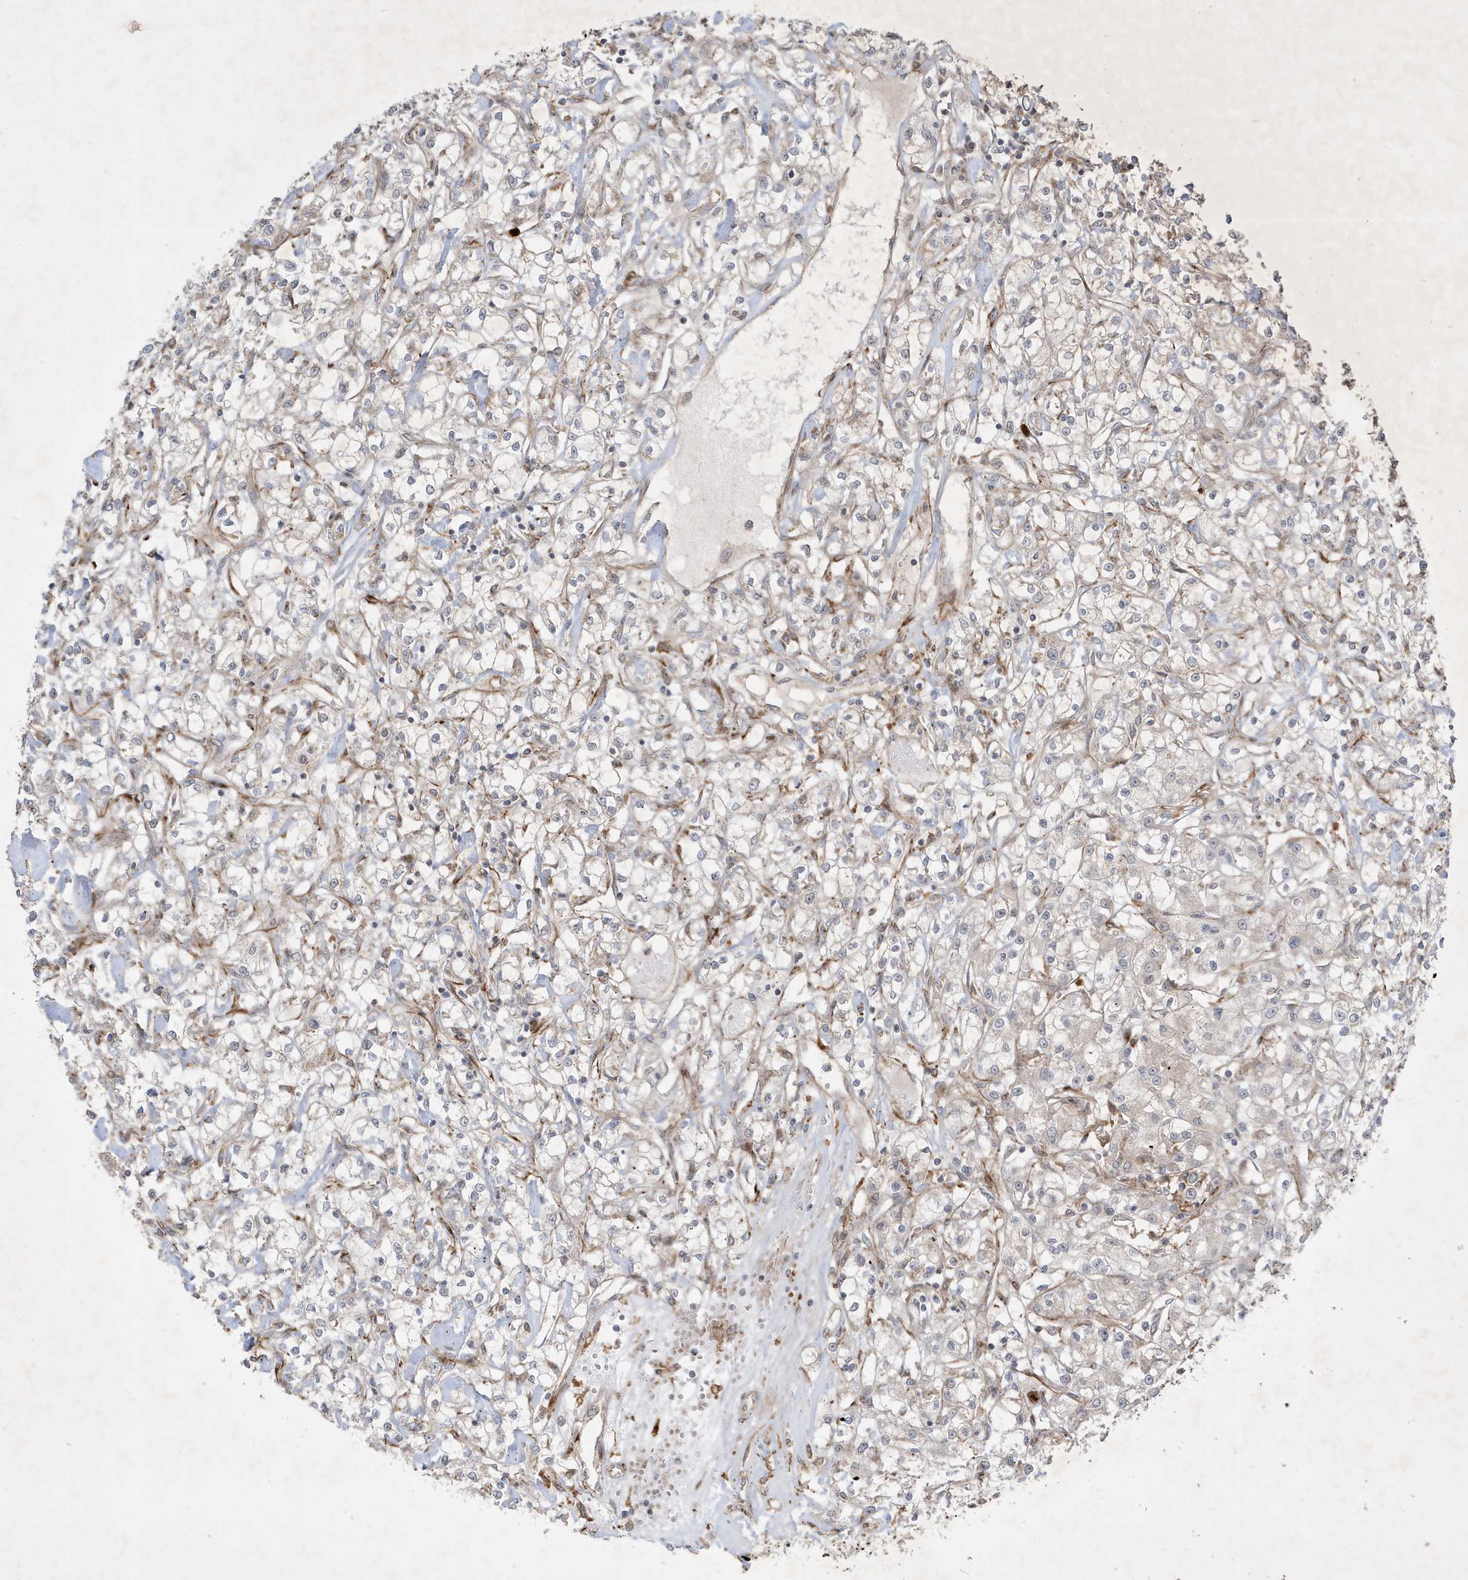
{"staining": {"intensity": "negative", "quantity": "none", "location": "none"}, "tissue": "renal cancer", "cell_type": "Tumor cells", "image_type": "cancer", "snomed": [{"axis": "morphology", "description": "Adenocarcinoma, NOS"}, {"axis": "topography", "description": "Kidney"}], "caption": "Immunohistochemical staining of renal adenocarcinoma shows no significant expression in tumor cells.", "gene": "IFT57", "patient": {"sex": "female", "age": 59}}